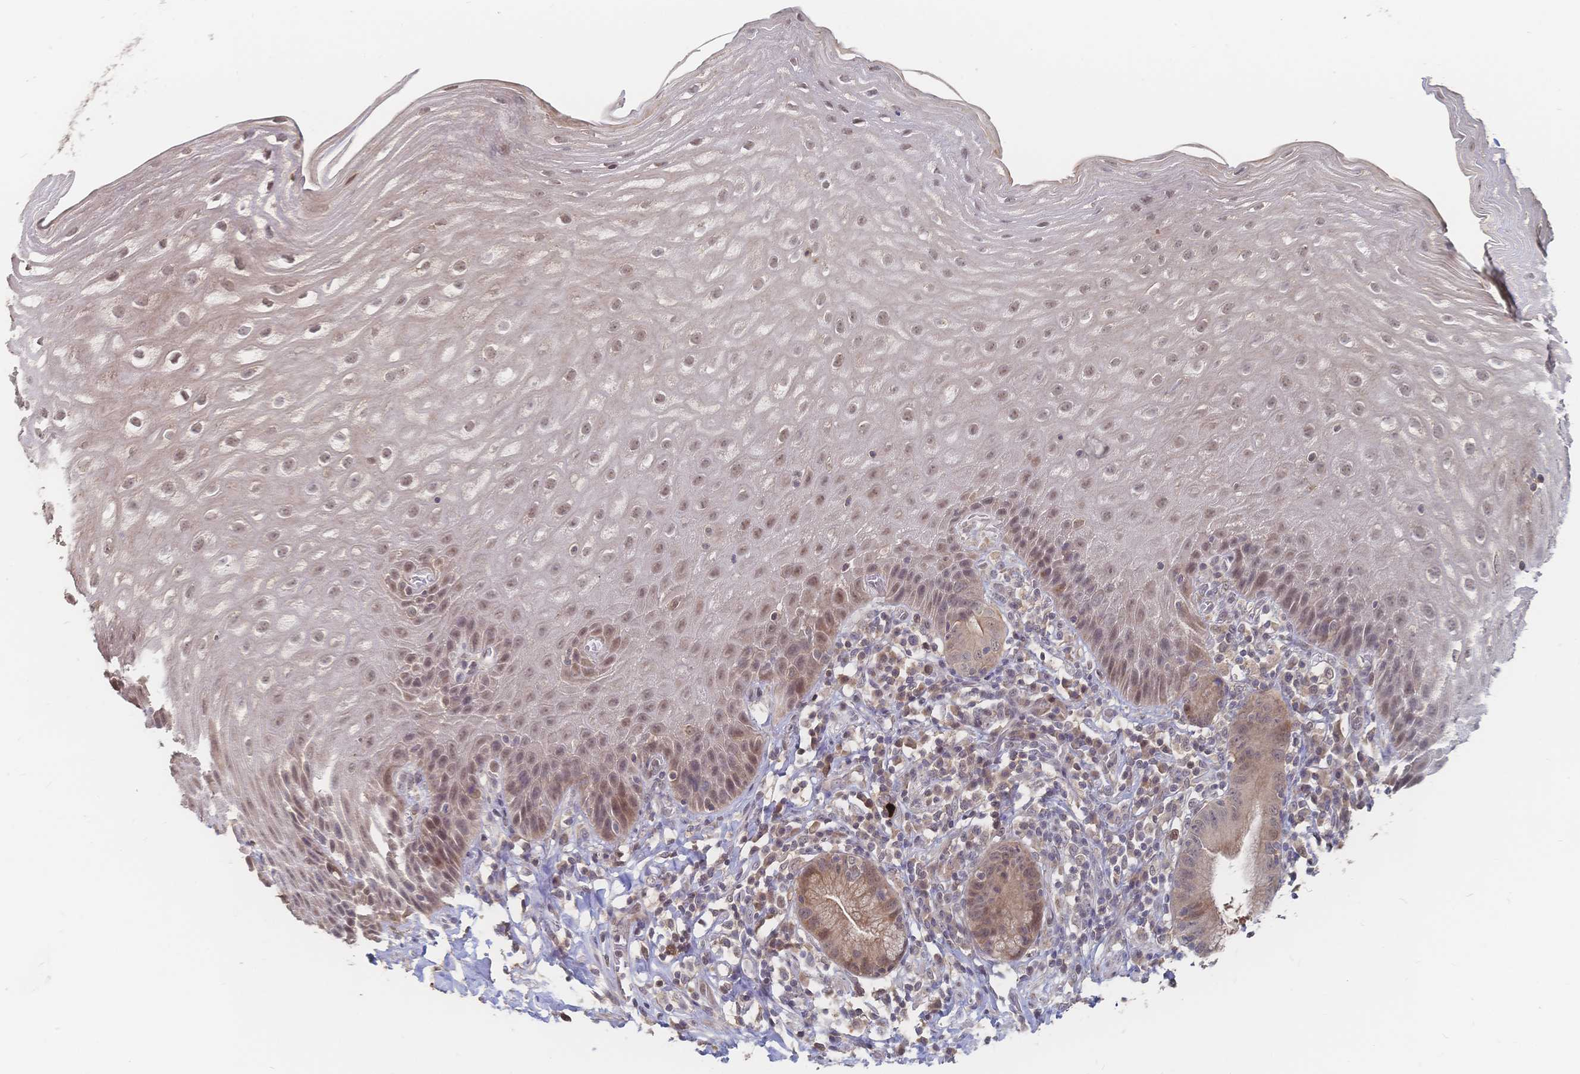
{"staining": {"intensity": "weak", "quantity": ">75%", "location": "nuclear"}, "tissue": "esophagus", "cell_type": "Squamous epithelial cells", "image_type": "normal", "snomed": [{"axis": "morphology", "description": "Normal tissue, NOS"}, {"axis": "topography", "description": "Esophagus"}], "caption": "Immunohistochemical staining of normal human esophagus reveals weak nuclear protein expression in approximately >75% of squamous epithelial cells. Using DAB (brown) and hematoxylin (blue) stains, captured at high magnification using brightfield microscopy.", "gene": "LRP5", "patient": {"sex": "female", "age": 61}}